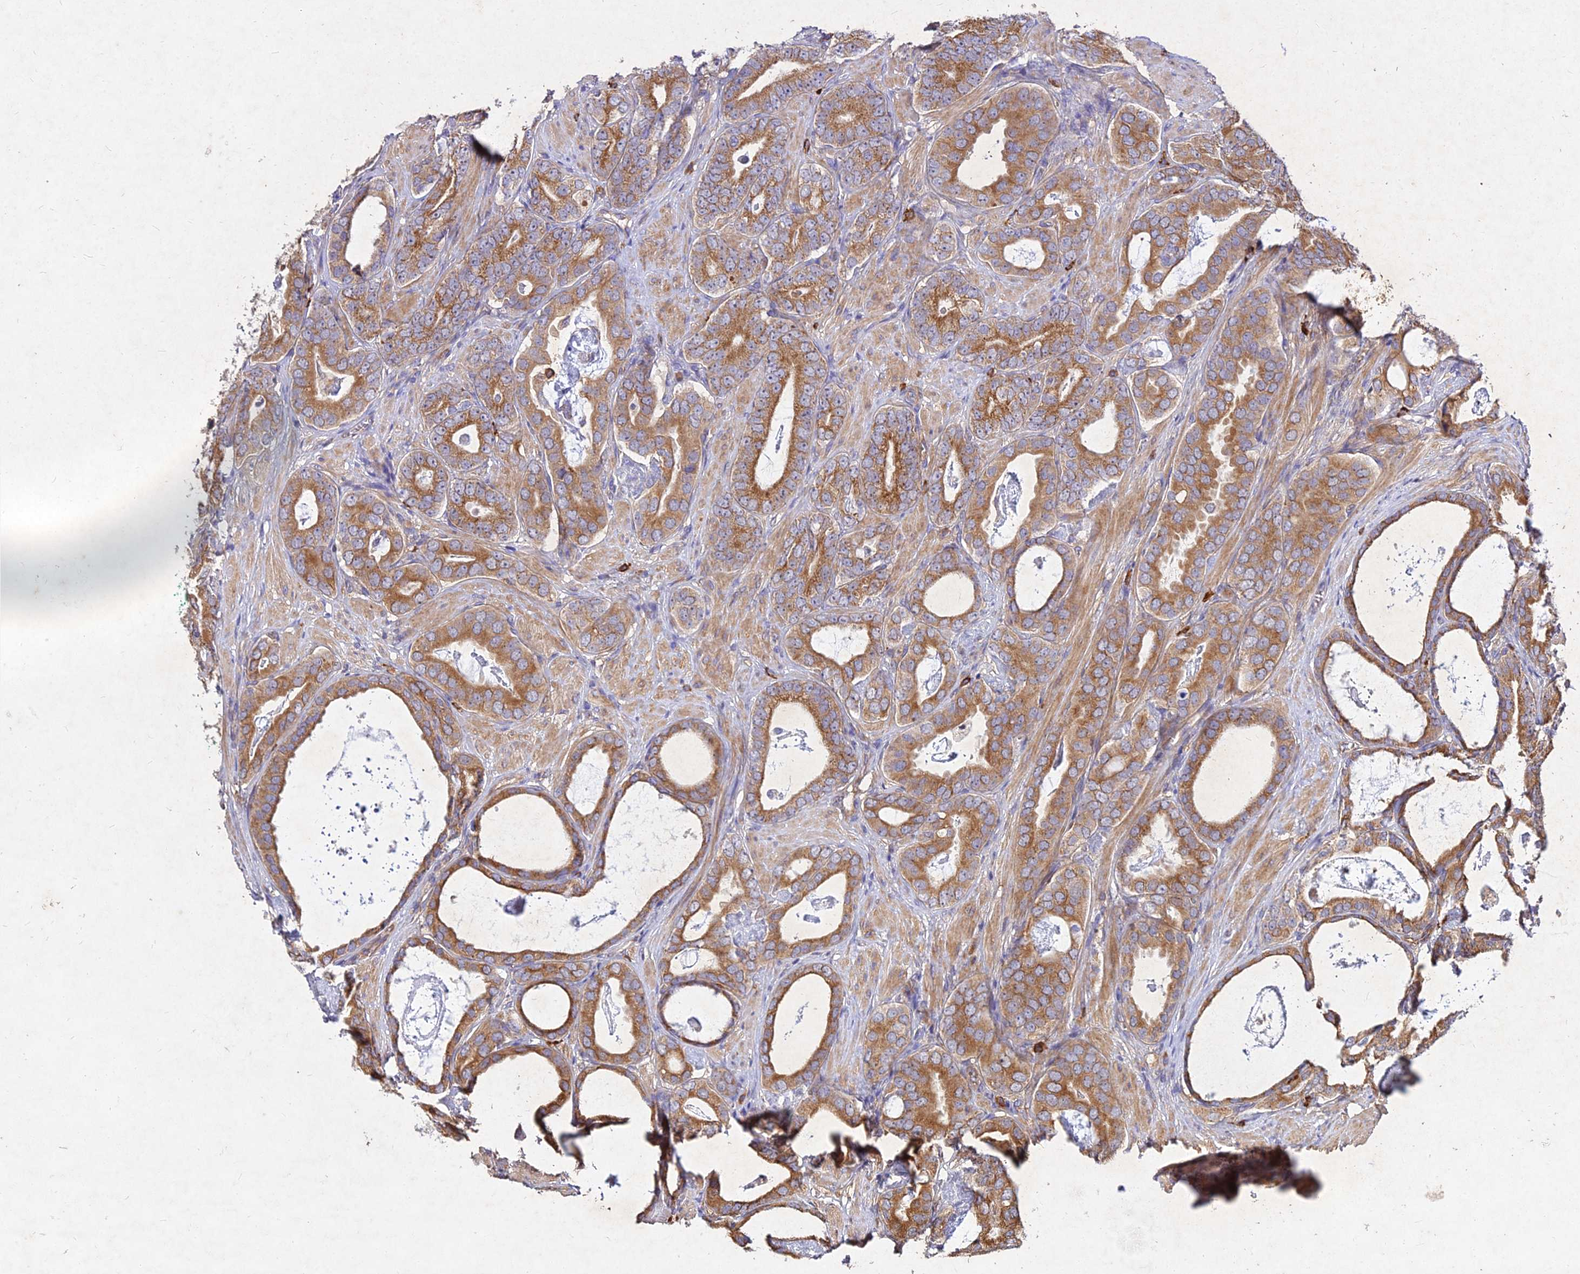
{"staining": {"intensity": "moderate", "quantity": ">75%", "location": "cytoplasmic/membranous"}, "tissue": "prostate cancer", "cell_type": "Tumor cells", "image_type": "cancer", "snomed": [{"axis": "morphology", "description": "Adenocarcinoma, Low grade"}, {"axis": "topography", "description": "Prostate"}], "caption": "A medium amount of moderate cytoplasmic/membranous expression is appreciated in about >75% of tumor cells in prostate cancer tissue.", "gene": "SKA1", "patient": {"sex": "male", "age": 71}}